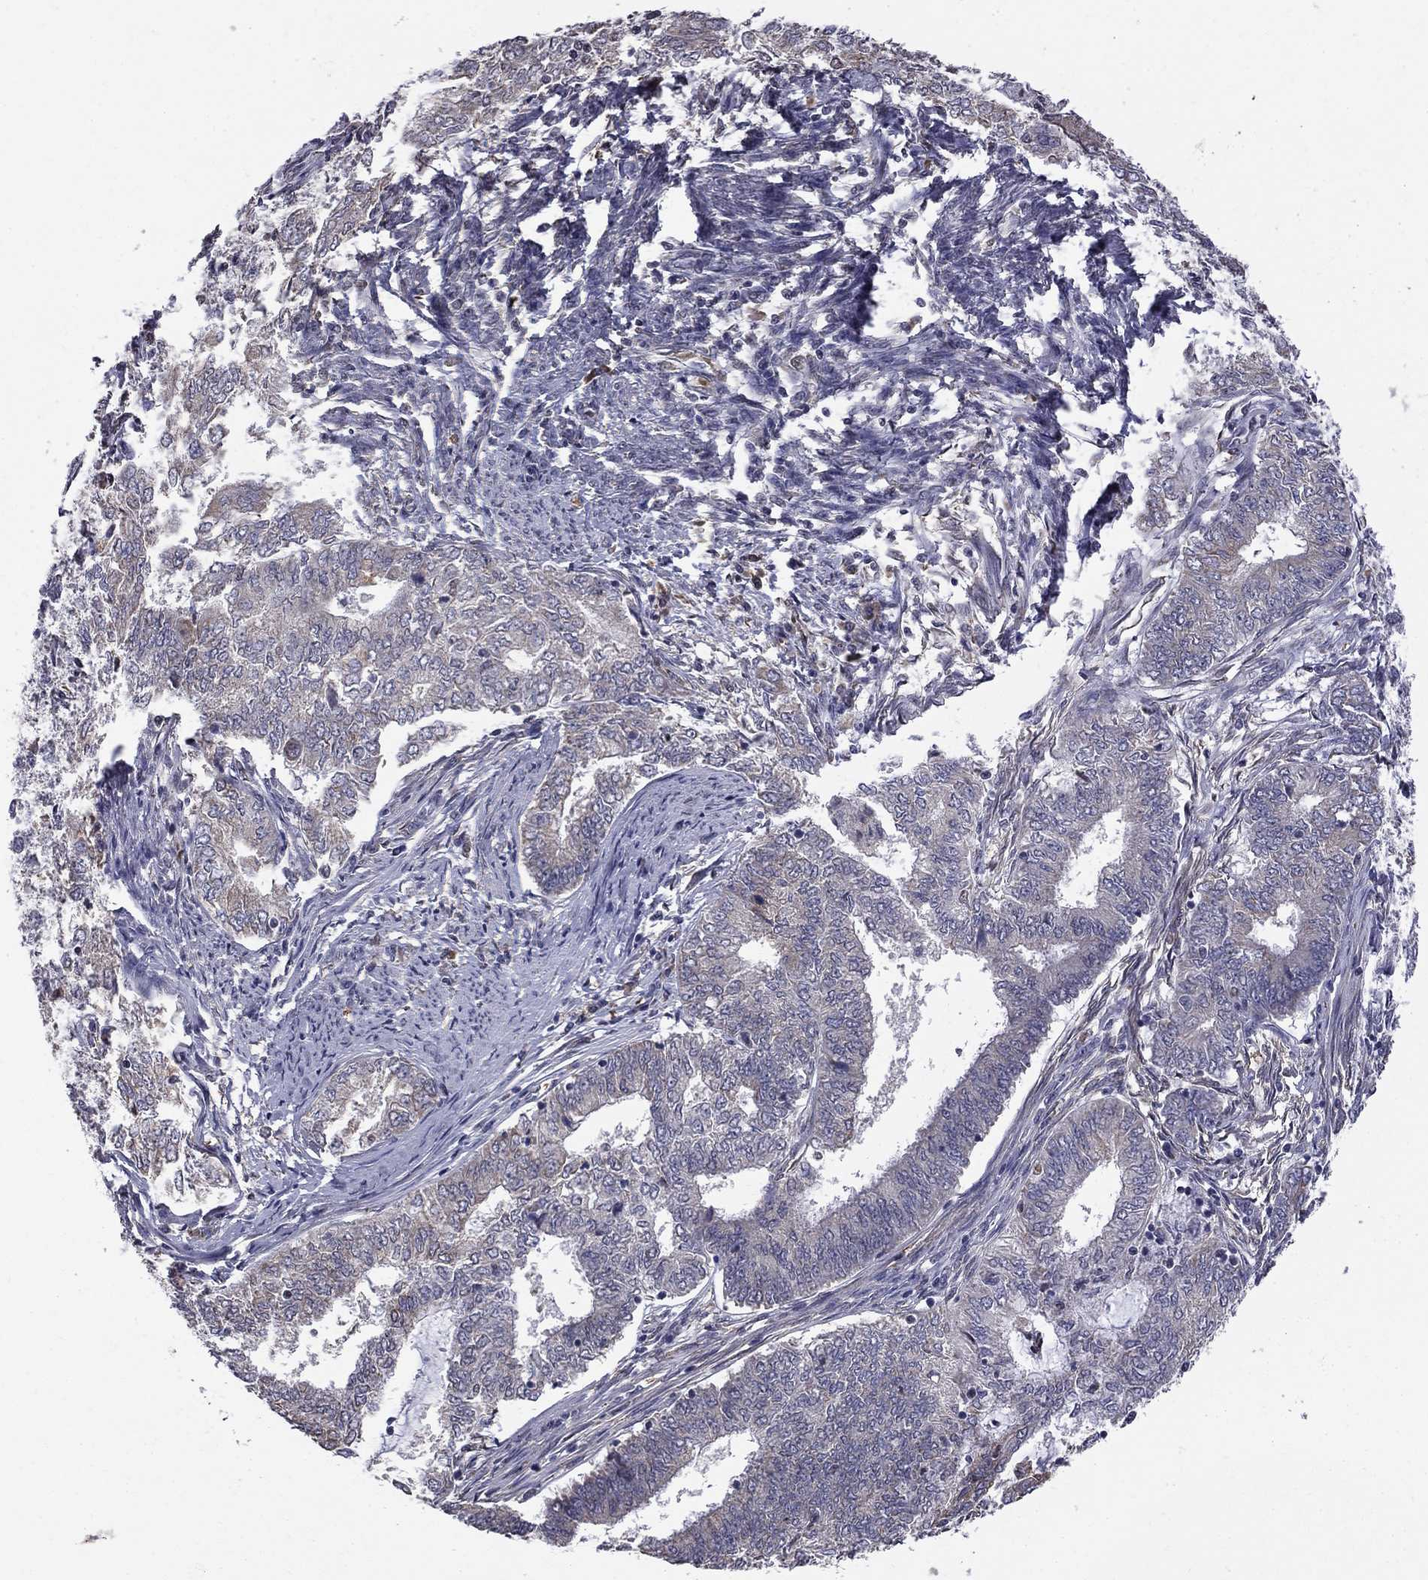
{"staining": {"intensity": "negative", "quantity": "none", "location": "none"}, "tissue": "endometrial cancer", "cell_type": "Tumor cells", "image_type": "cancer", "snomed": [{"axis": "morphology", "description": "Adenocarcinoma, NOS"}, {"axis": "topography", "description": "Endometrium"}], "caption": "The immunohistochemistry (IHC) histopathology image has no significant staining in tumor cells of endometrial cancer tissue. The staining was performed using DAB (3,3'-diaminobenzidine) to visualize the protein expression in brown, while the nuclei were stained in blue with hematoxylin (Magnification: 20x).", "gene": "HSPB2", "patient": {"sex": "female", "age": 62}}